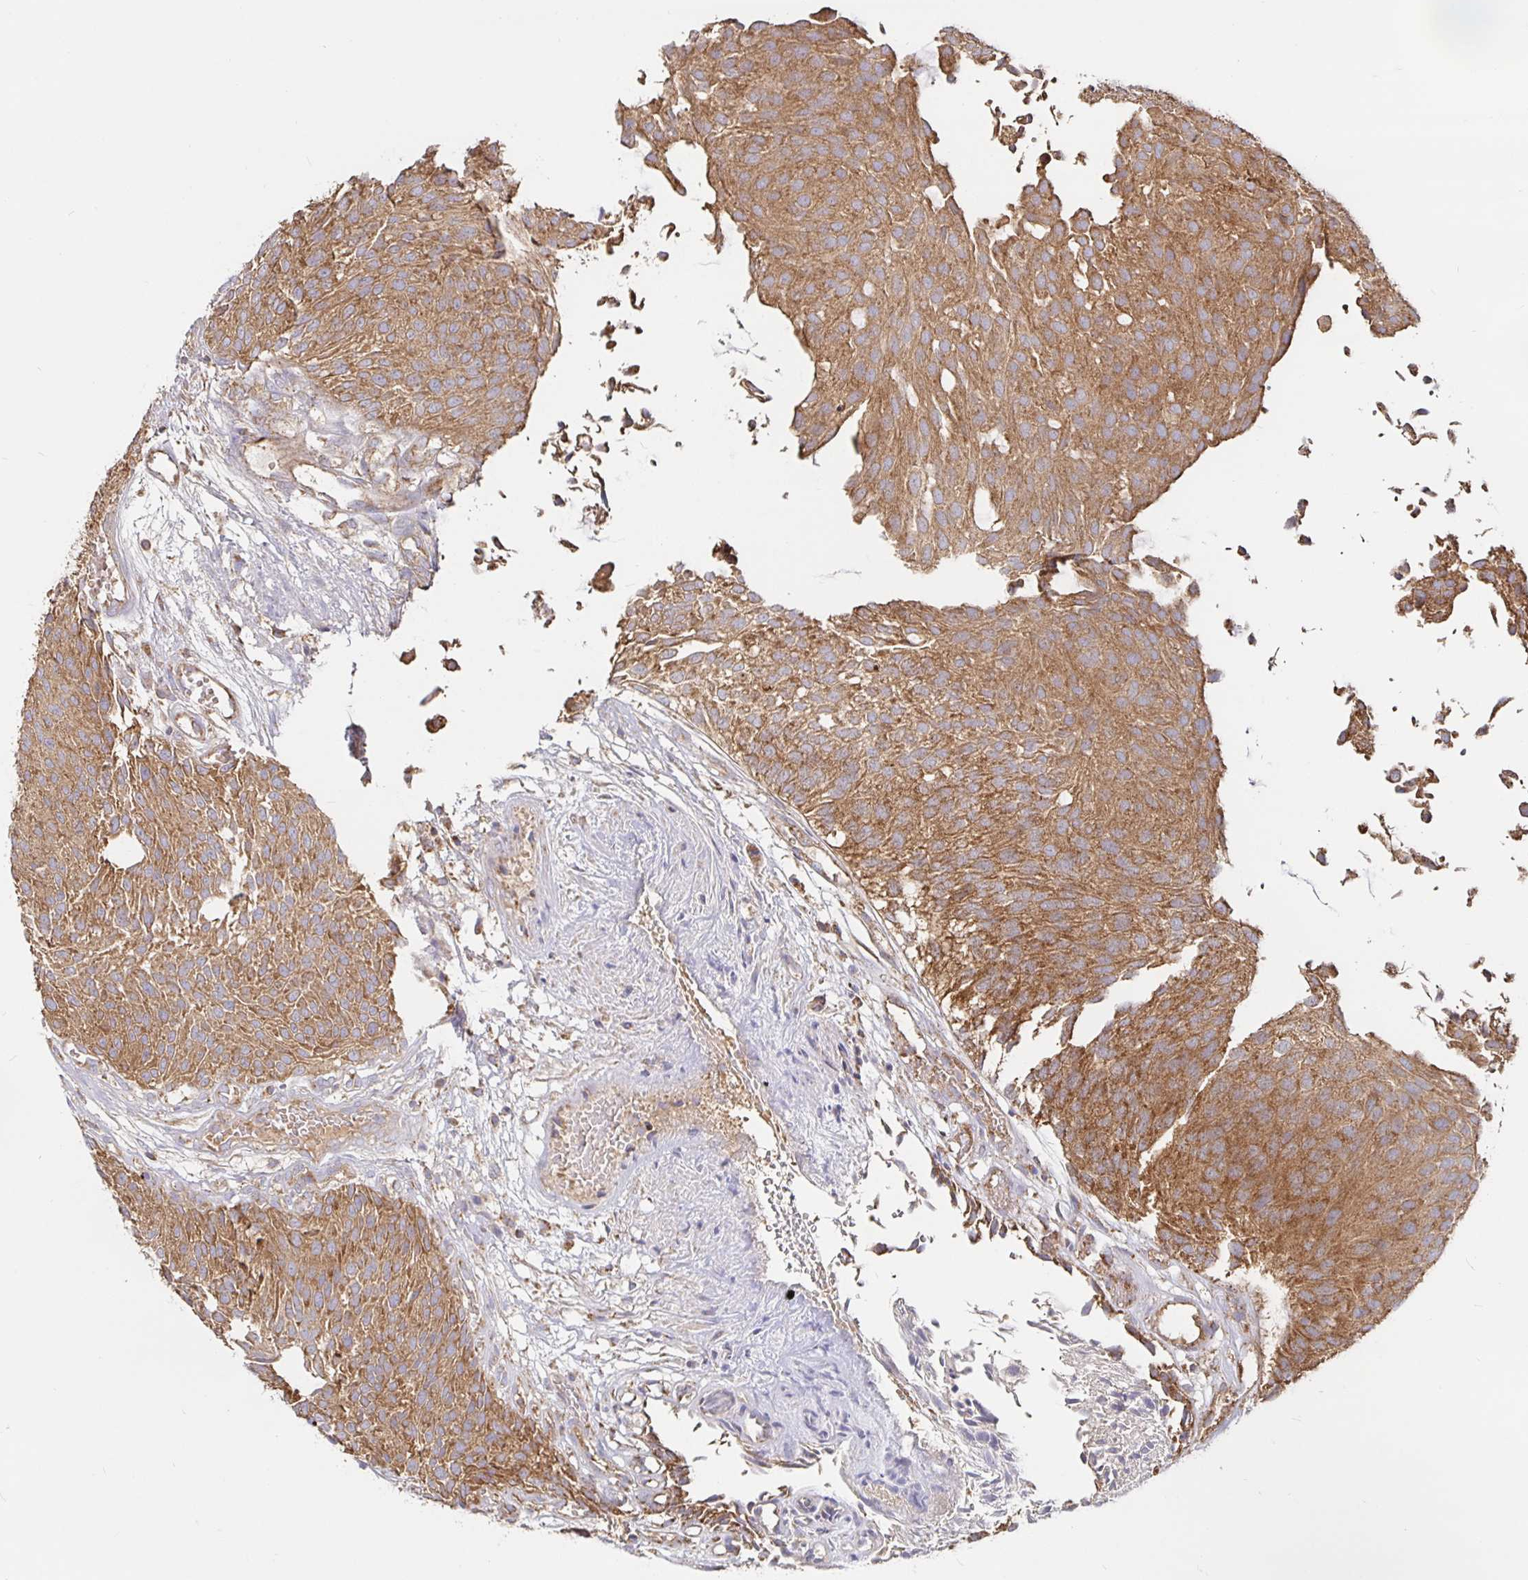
{"staining": {"intensity": "moderate", "quantity": ">75%", "location": "cytoplasmic/membranous"}, "tissue": "urothelial cancer", "cell_type": "Tumor cells", "image_type": "cancer", "snomed": [{"axis": "morphology", "description": "Urothelial carcinoma, NOS"}, {"axis": "topography", "description": "Urinary bladder"}], "caption": "Human transitional cell carcinoma stained with a brown dye demonstrates moderate cytoplasmic/membranous positive staining in about >75% of tumor cells.", "gene": "PRDX3", "patient": {"sex": "male", "age": 84}}